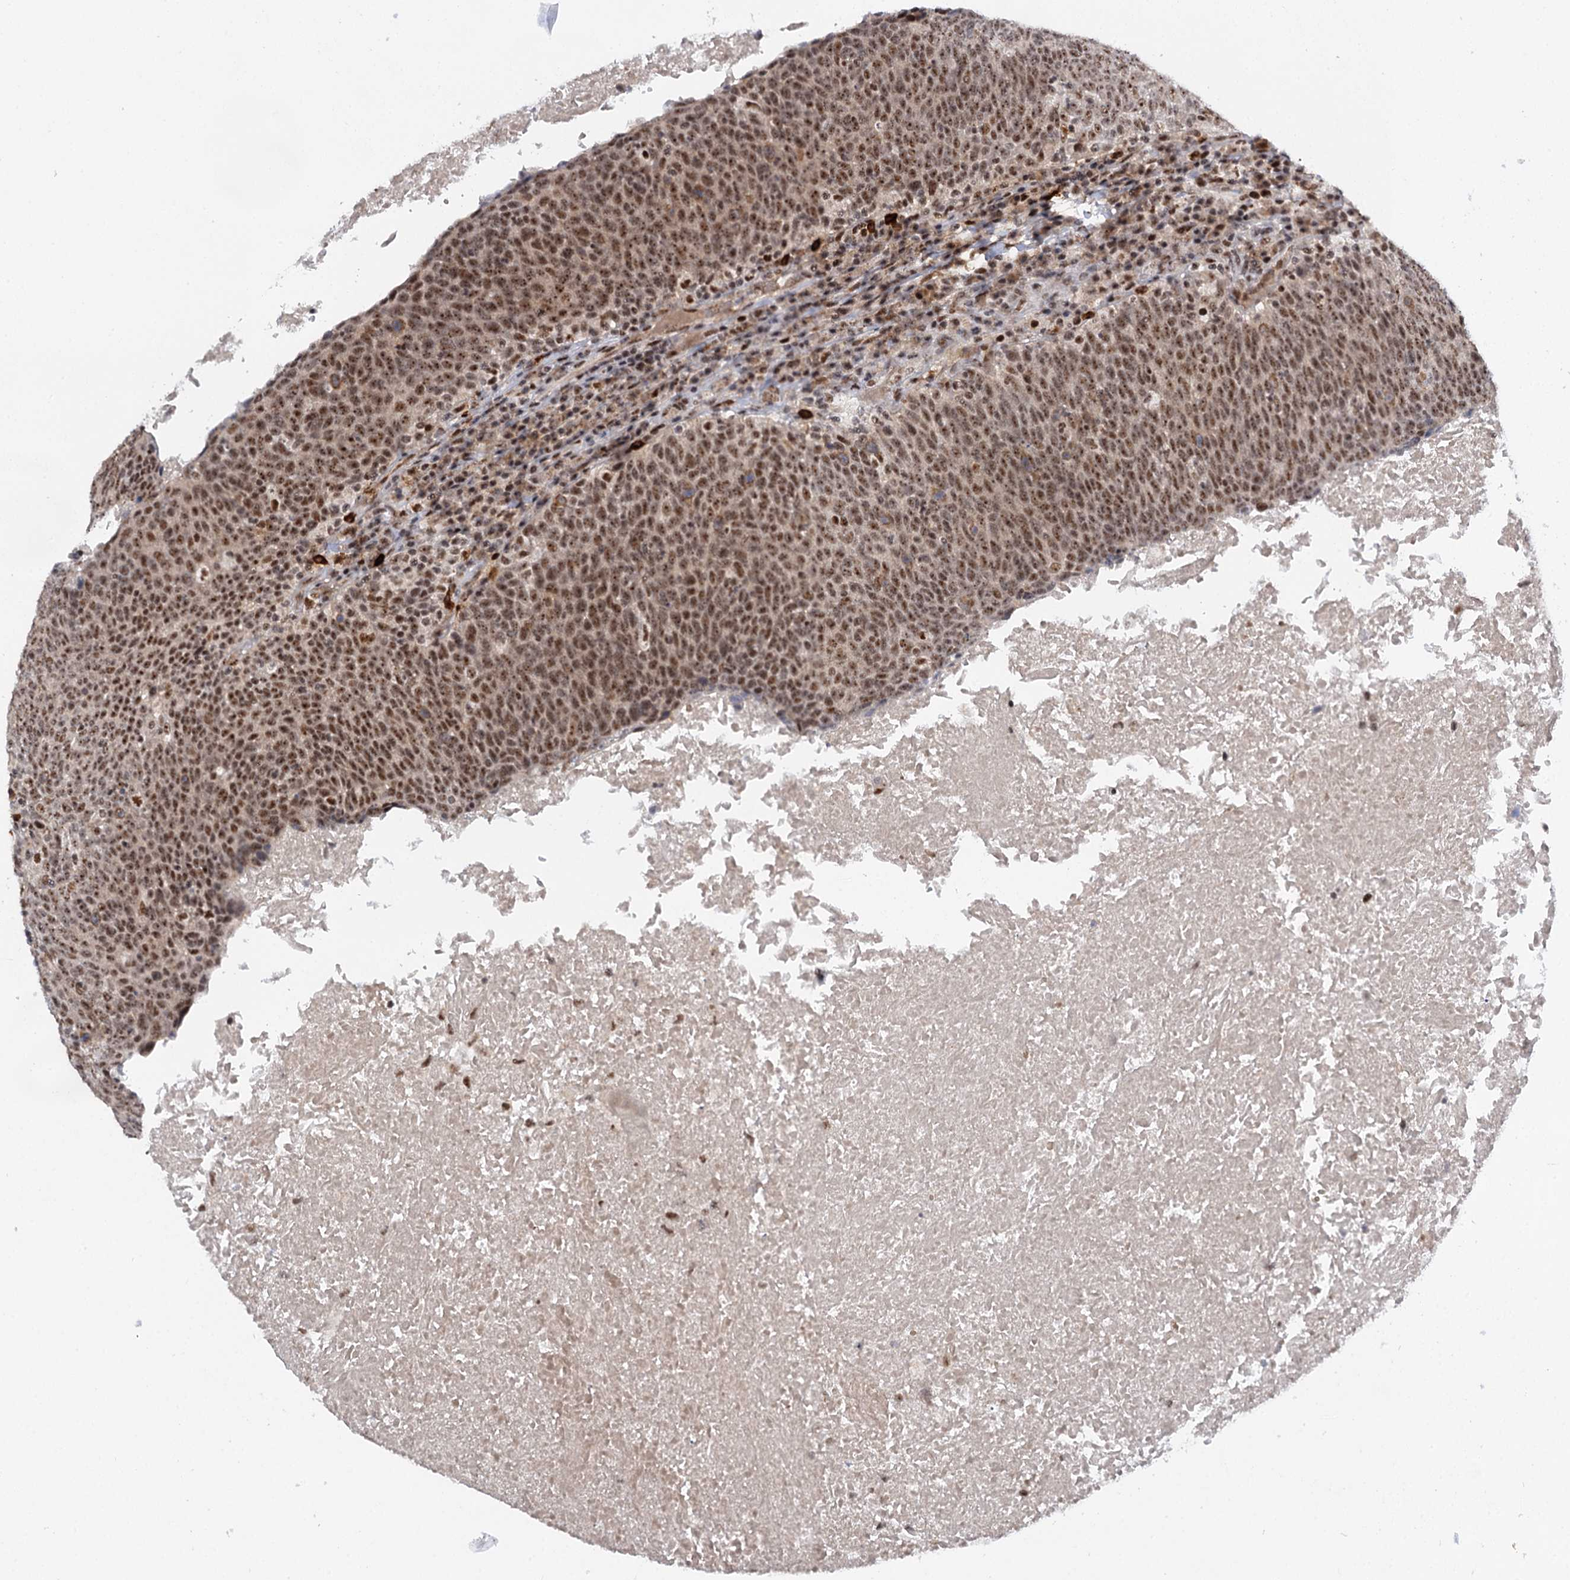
{"staining": {"intensity": "moderate", "quantity": ">75%", "location": "nuclear"}, "tissue": "head and neck cancer", "cell_type": "Tumor cells", "image_type": "cancer", "snomed": [{"axis": "morphology", "description": "Squamous cell carcinoma, NOS"}, {"axis": "morphology", "description": "Squamous cell carcinoma, metastatic, NOS"}, {"axis": "topography", "description": "Lymph node"}, {"axis": "topography", "description": "Head-Neck"}], "caption": "Immunohistochemical staining of metastatic squamous cell carcinoma (head and neck) exhibits medium levels of moderate nuclear protein expression in approximately >75% of tumor cells.", "gene": "BUD13", "patient": {"sex": "male", "age": 62}}